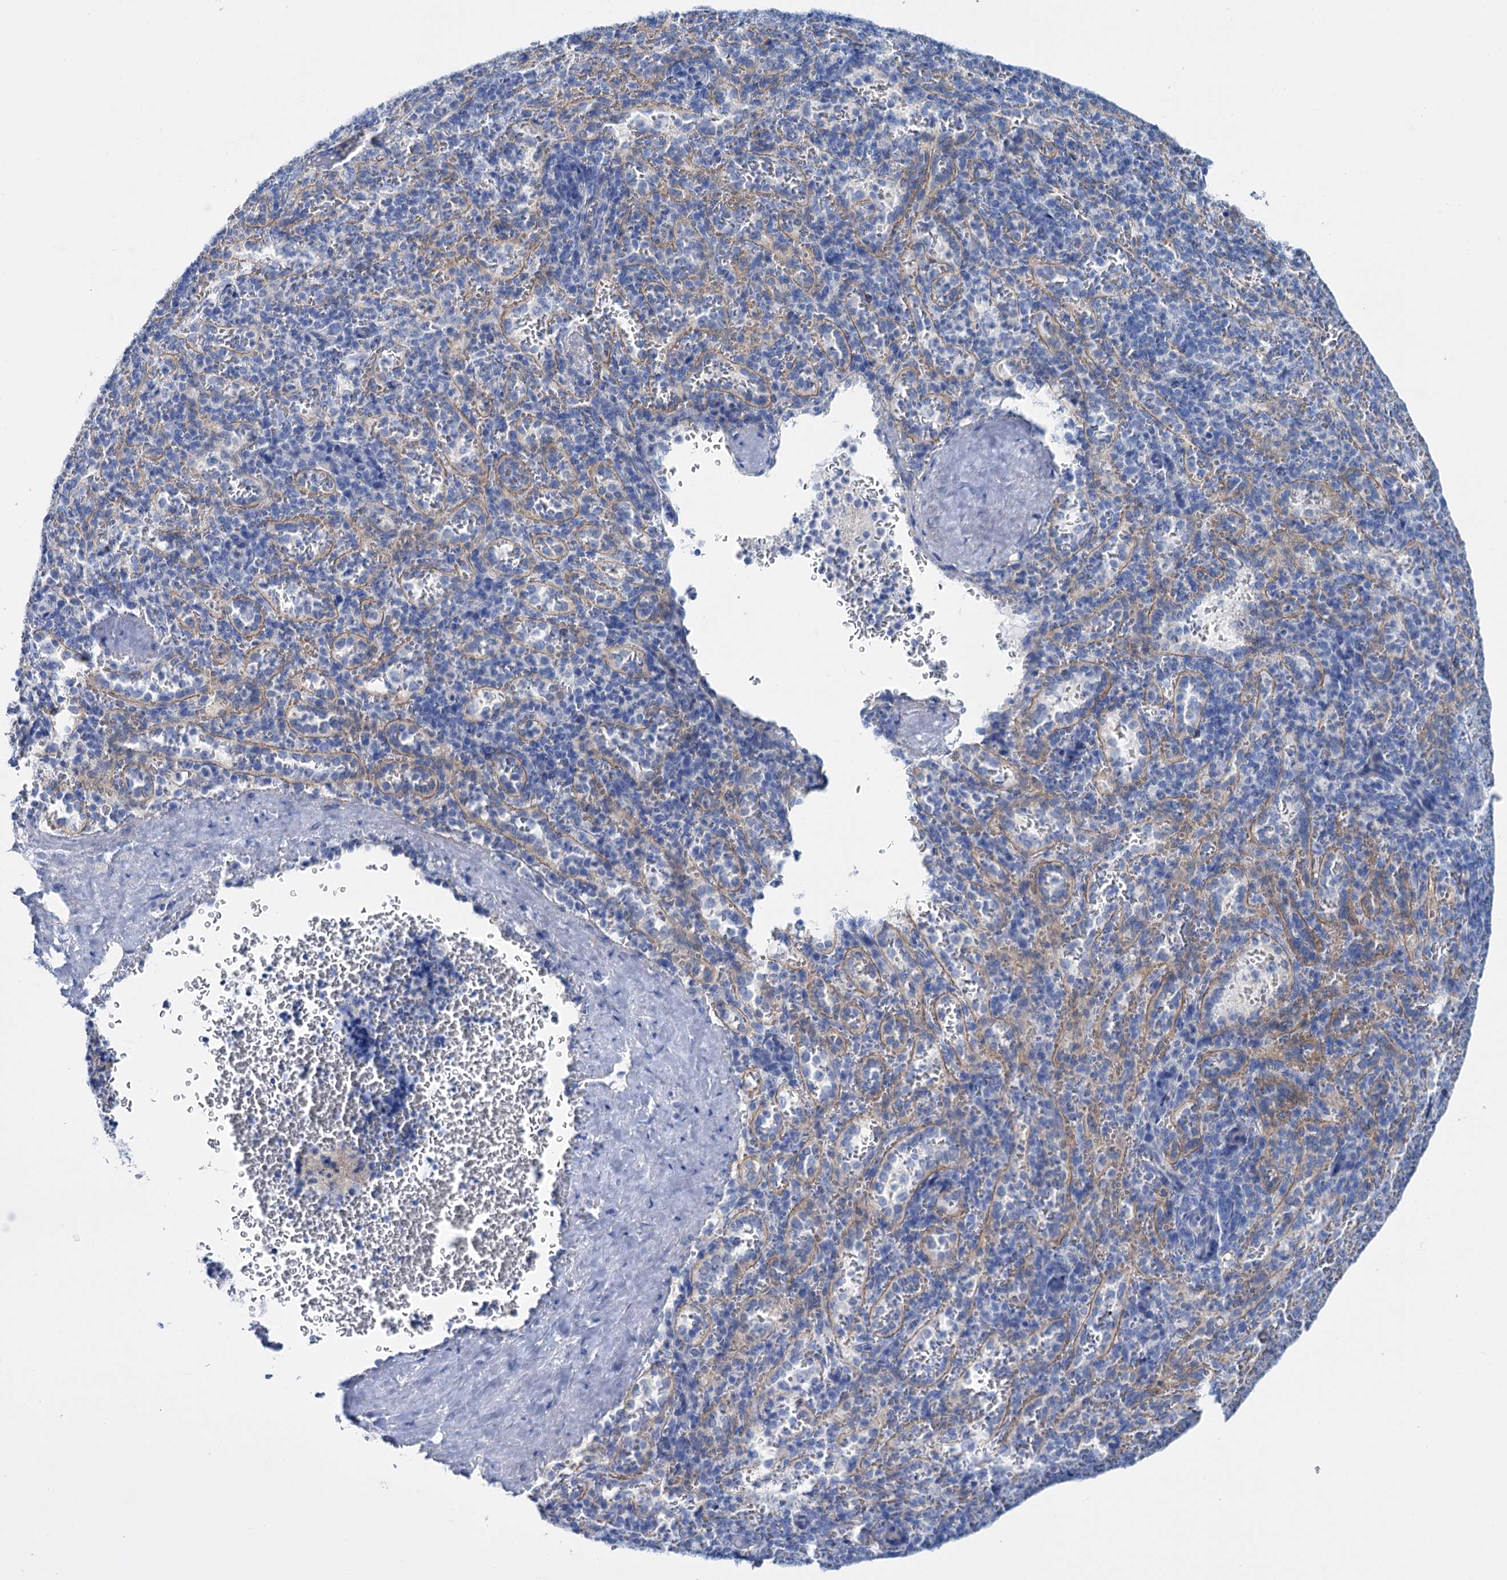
{"staining": {"intensity": "negative", "quantity": "none", "location": "none"}, "tissue": "spleen", "cell_type": "Cells in red pulp", "image_type": "normal", "snomed": [{"axis": "morphology", "description": "Normal tissue, NOS"}, {"axis": "topography", "description": "Spleen"}], "caption": "Histopathology image shows no protein staining in cells in red pulp of unremarkable spleen.", "gene": "FAAP20", "patient": {"sex": "female", "age": 21}}